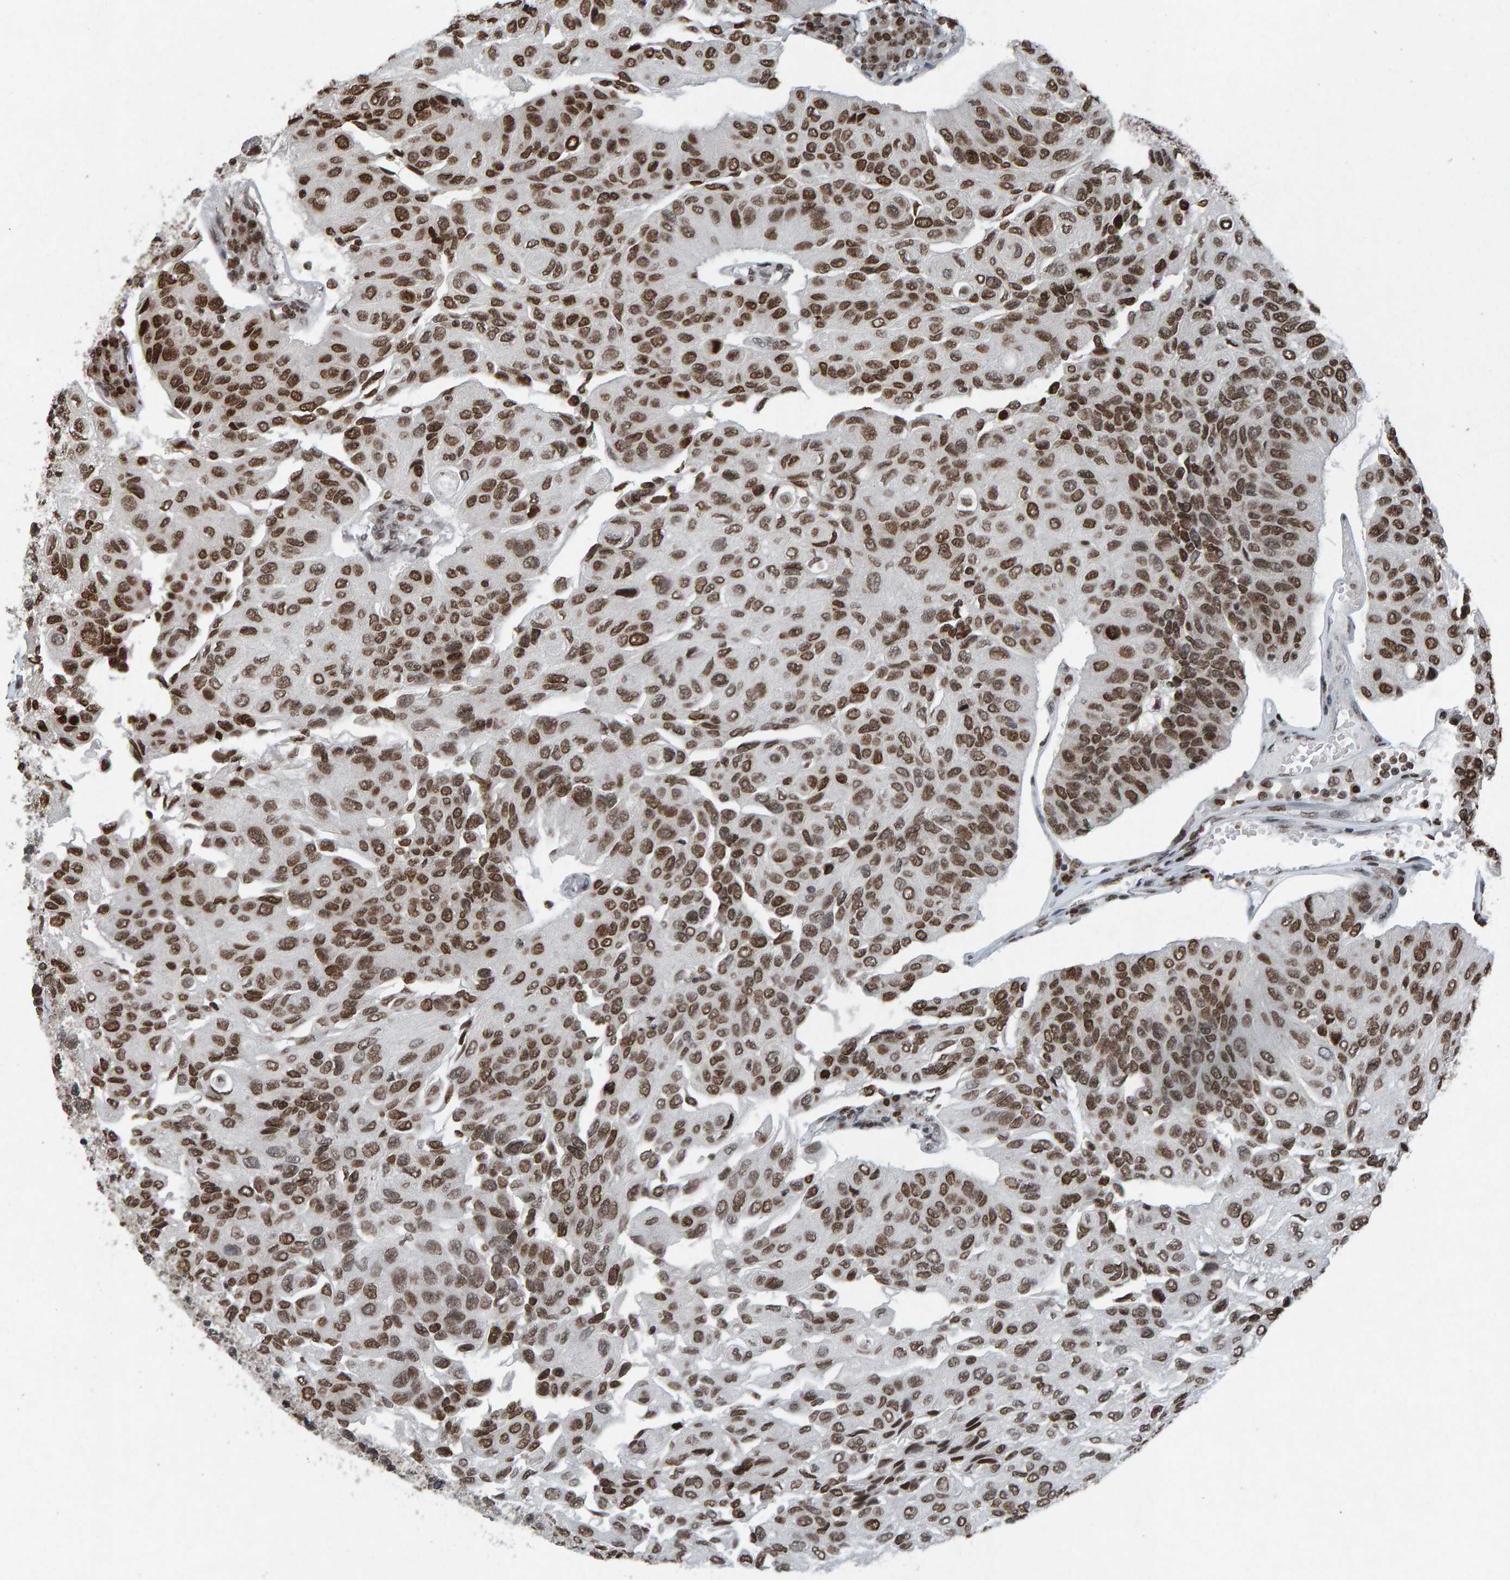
{"staining": {"intensity": "strong", "quantity": ">75%", "location": "nuclear"}, "tissue": "urothelial cancer", "cell_type": "Tumor cells", "image_type": "cancer", "snomed": [{"axis": "morphology", "description": "Urothelial carcinoma, High grade"}, {"axis": "topography", "description": "Urinary bladder"}], "caption": "Urothelial cancer stained with IHC demonstrates strong nuclear staining in about >75% of tumor cells.", "gene": "H2AZ1", "patient": {"sex": "male", "age": 66}}